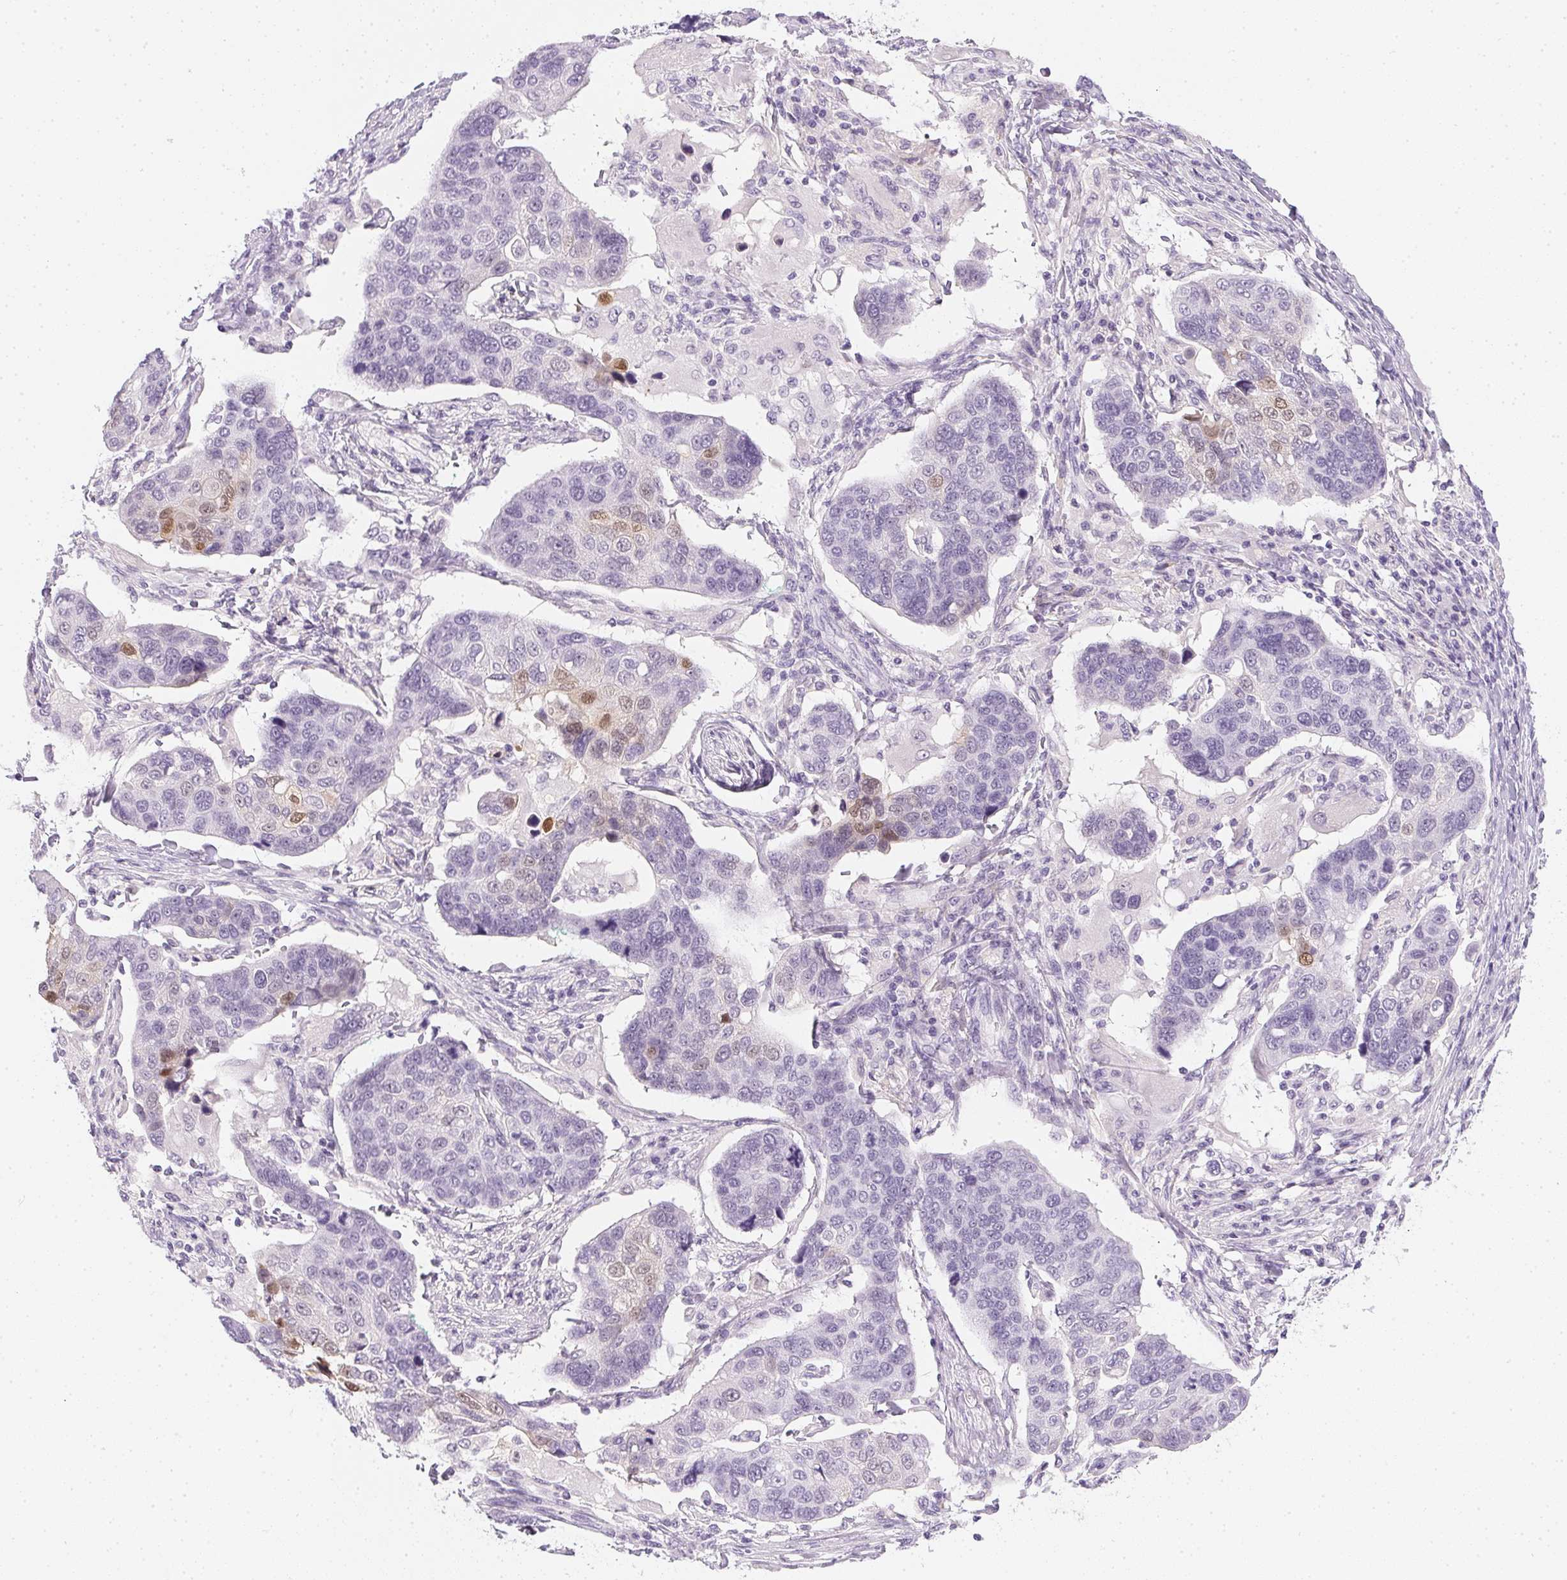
{"staining": {"intensity": "weak", "quantity": "<25%", "location": "nuclear"}, "tissue": "lung cancer", "cell_type": "Tumor cells", "image_type": "cancer", "snomed": [{"axis": "morphology", "description": "Squamous cell carcinoma, NOS"}, {"axis": "topography", "description": "Lymph node"}, {"axis": "topography", "description": "Lung"}], "caption": "This is an immunohistochemistry histopathology image of human lung cancer (squamous cell carcinoma). There is no positivity in tumor cells.", "gene": "PPY", "patient": {"sex": "male", "age": 61}}